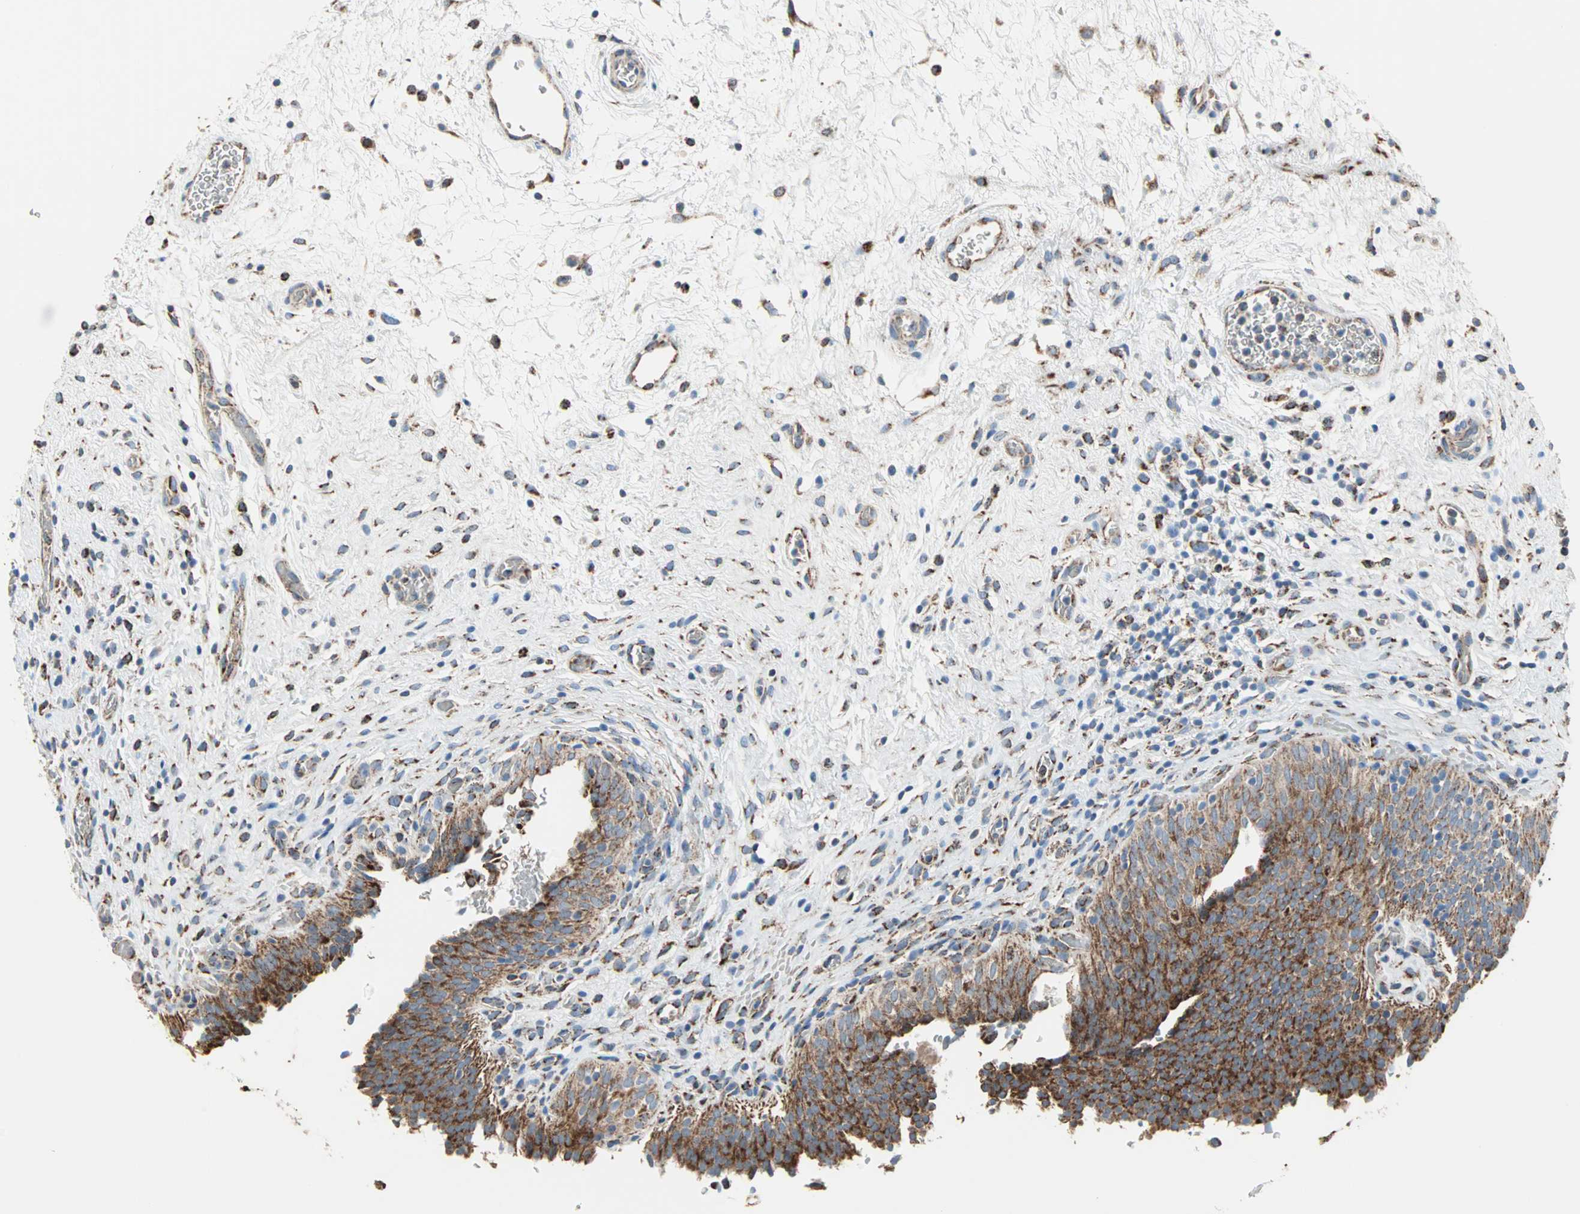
{"staining": {"intensity": "strong", "quantity": ">75%", "location": "cytoplasmic/membranous"}, "tissue": "urinary bladder", "cell_type": "Urothelial cells", "image_type": "normal", "snomed": [{"axis": "morphology", "description": "Normal tissue, NOS"}, {"axis": "topography", "description": "Urinary bladder"}], "caption": "Immunohistochemical staining of unremarkable urinary bladder shows >75% levels of strong cytoplasmic/membranous protein positivity in approximately >75% of urothelial cells. (Stains: DAB in brown, nuclei in blue, Microscopy: brightfield microscopy at high magnification).", "gene": "TST", "patient": {"sex": "male", "age": 51}}